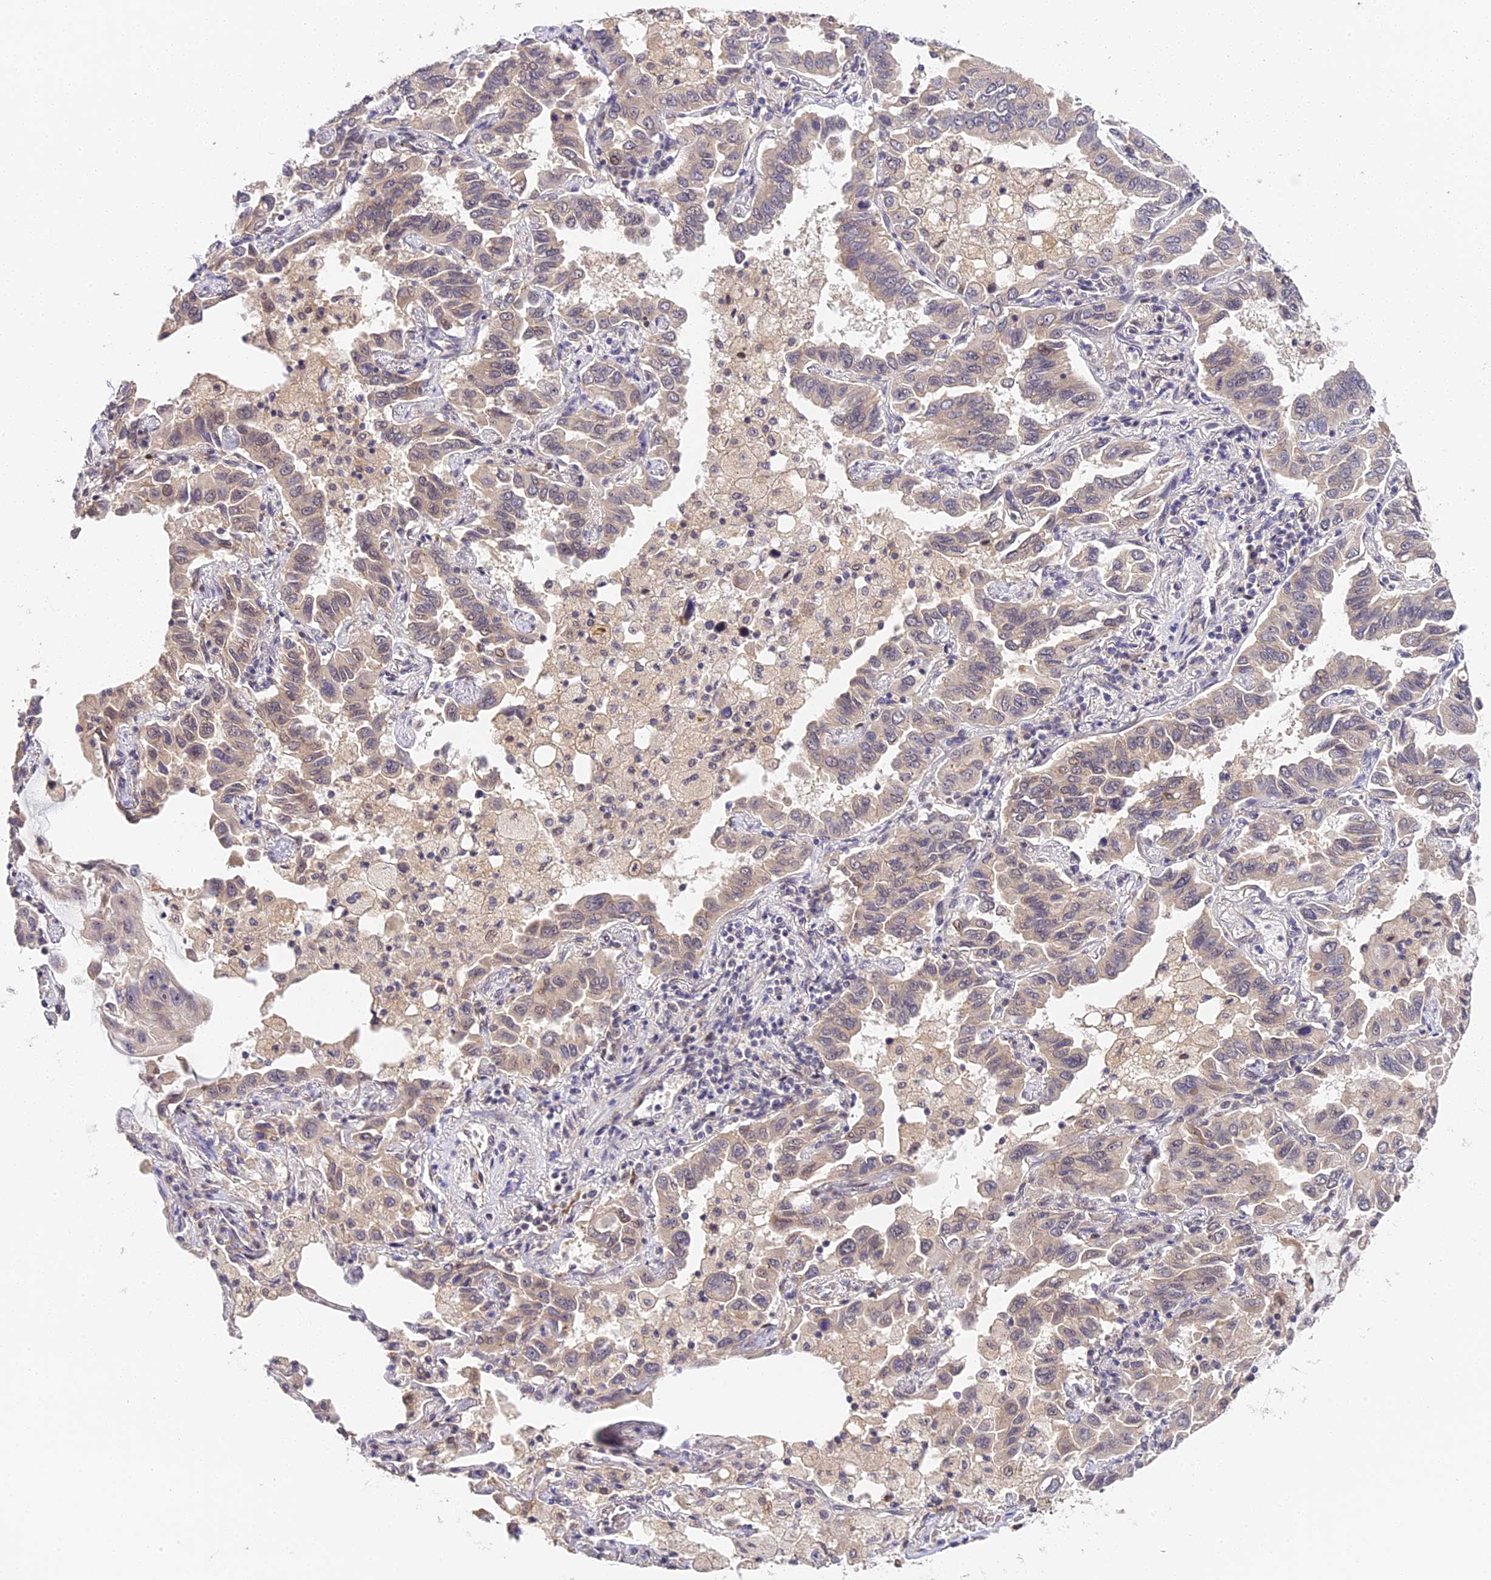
{"staining": {"intensity": "negative", "quantity": "none", "location": "none"}, "tissue": "lung cancer", "cell_type": "Tumor cells", "image_type": "cancer", "snomed": [{"axis": "morphology", "description": "Adenocarcinoma, NOS"}, {"axis": "topography", "description": "Lung"}], "caption": "DAB immunohistochemical staining of lung adenocarcinoma exhibits no significant expression in tumor cells.", "gene": "IMPACT", "patient": {"sex": "male", "age": 64}}